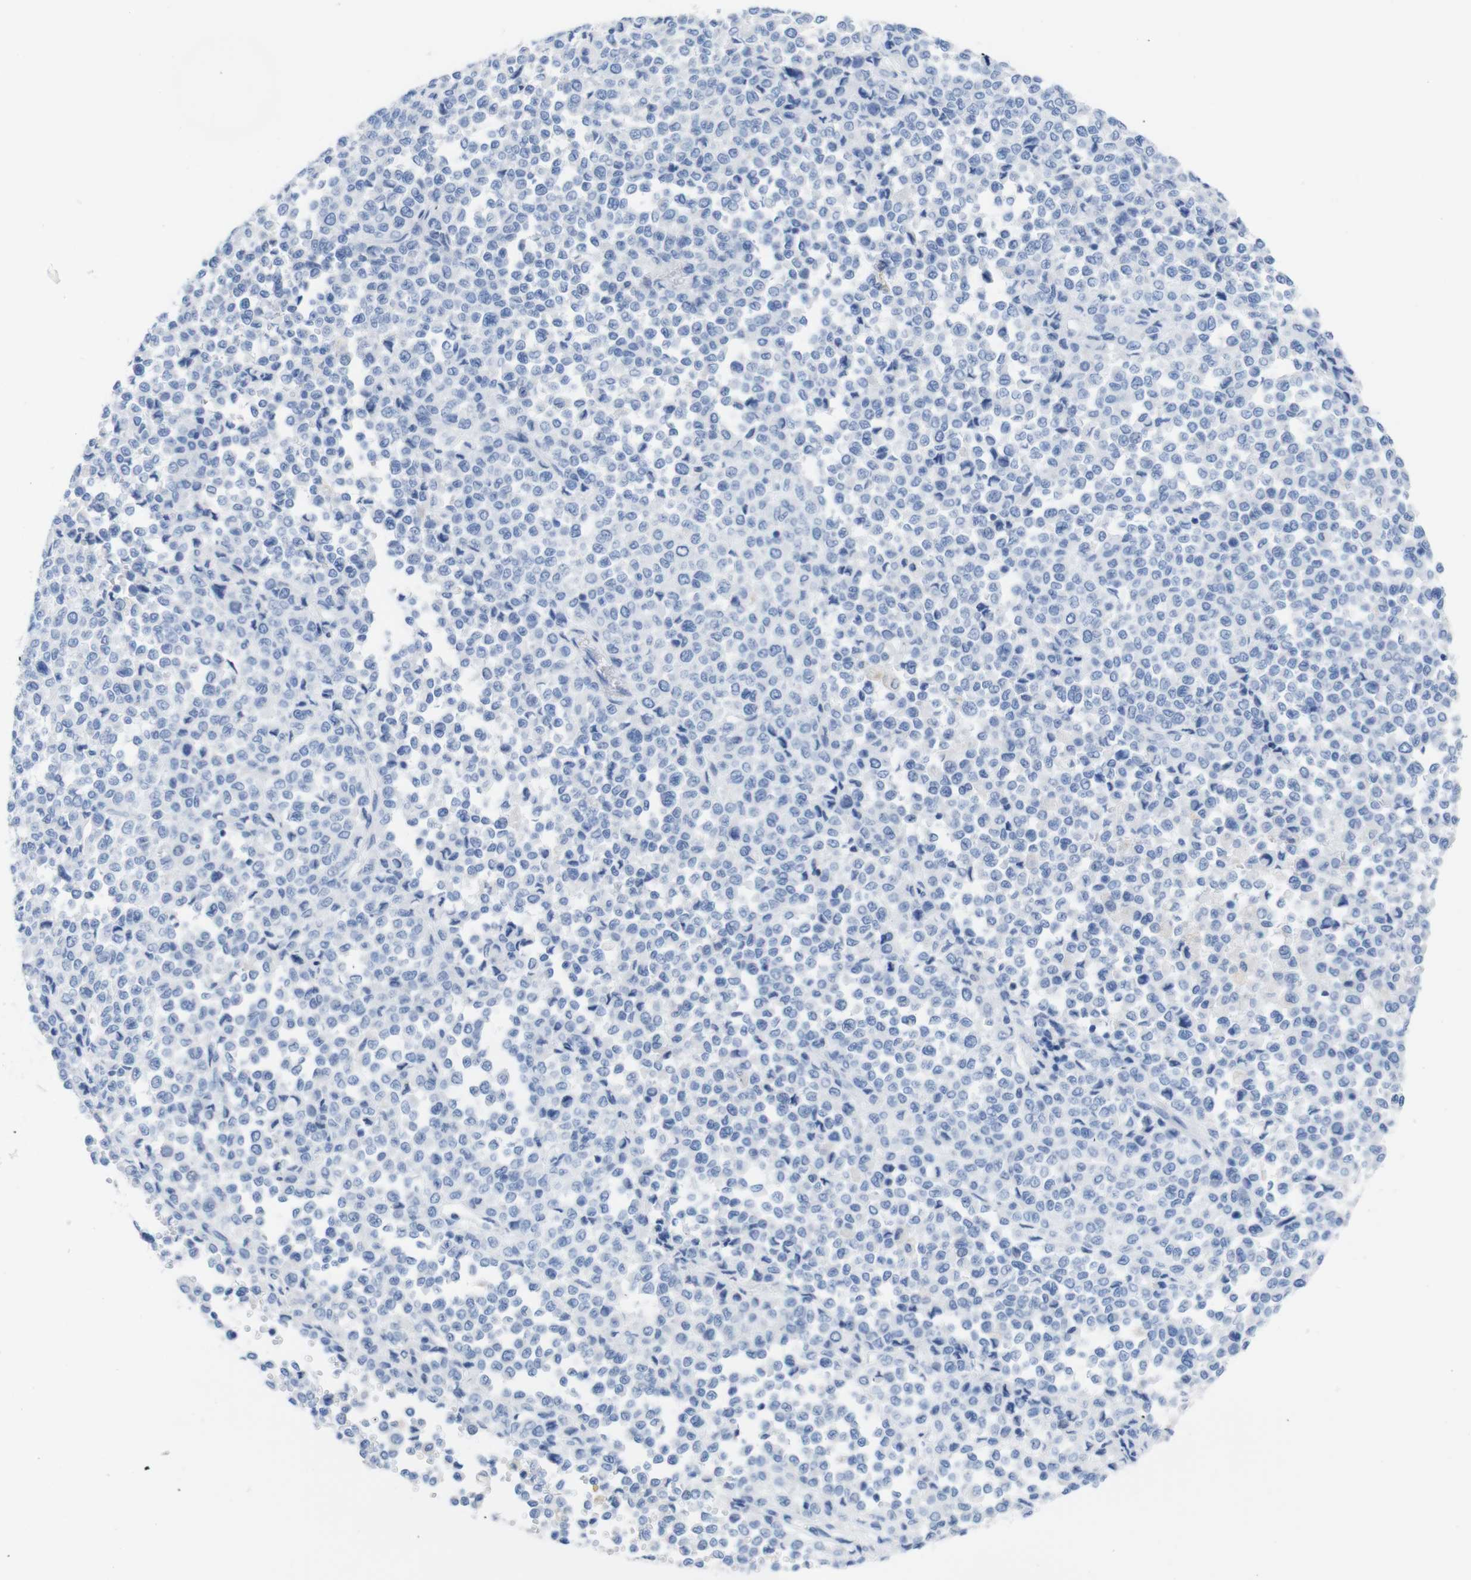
{"staining": {"intensity": "negative", "quantity": "none", "location": "none"}, "tissue": "melanoma", "cell_type": "Tumor cells", "image_type": "cancer", "snomed": [{"axis": "morphology", "description": "Malignant melanoma, Metastatic site"}, {"axis": "topography", "description": "Pancreas"}], "caption": "An image of human melanoma is negative for staining in tumor cells.", "gene": "LAG3", "patient": {"sex": "female", "age": 30}}